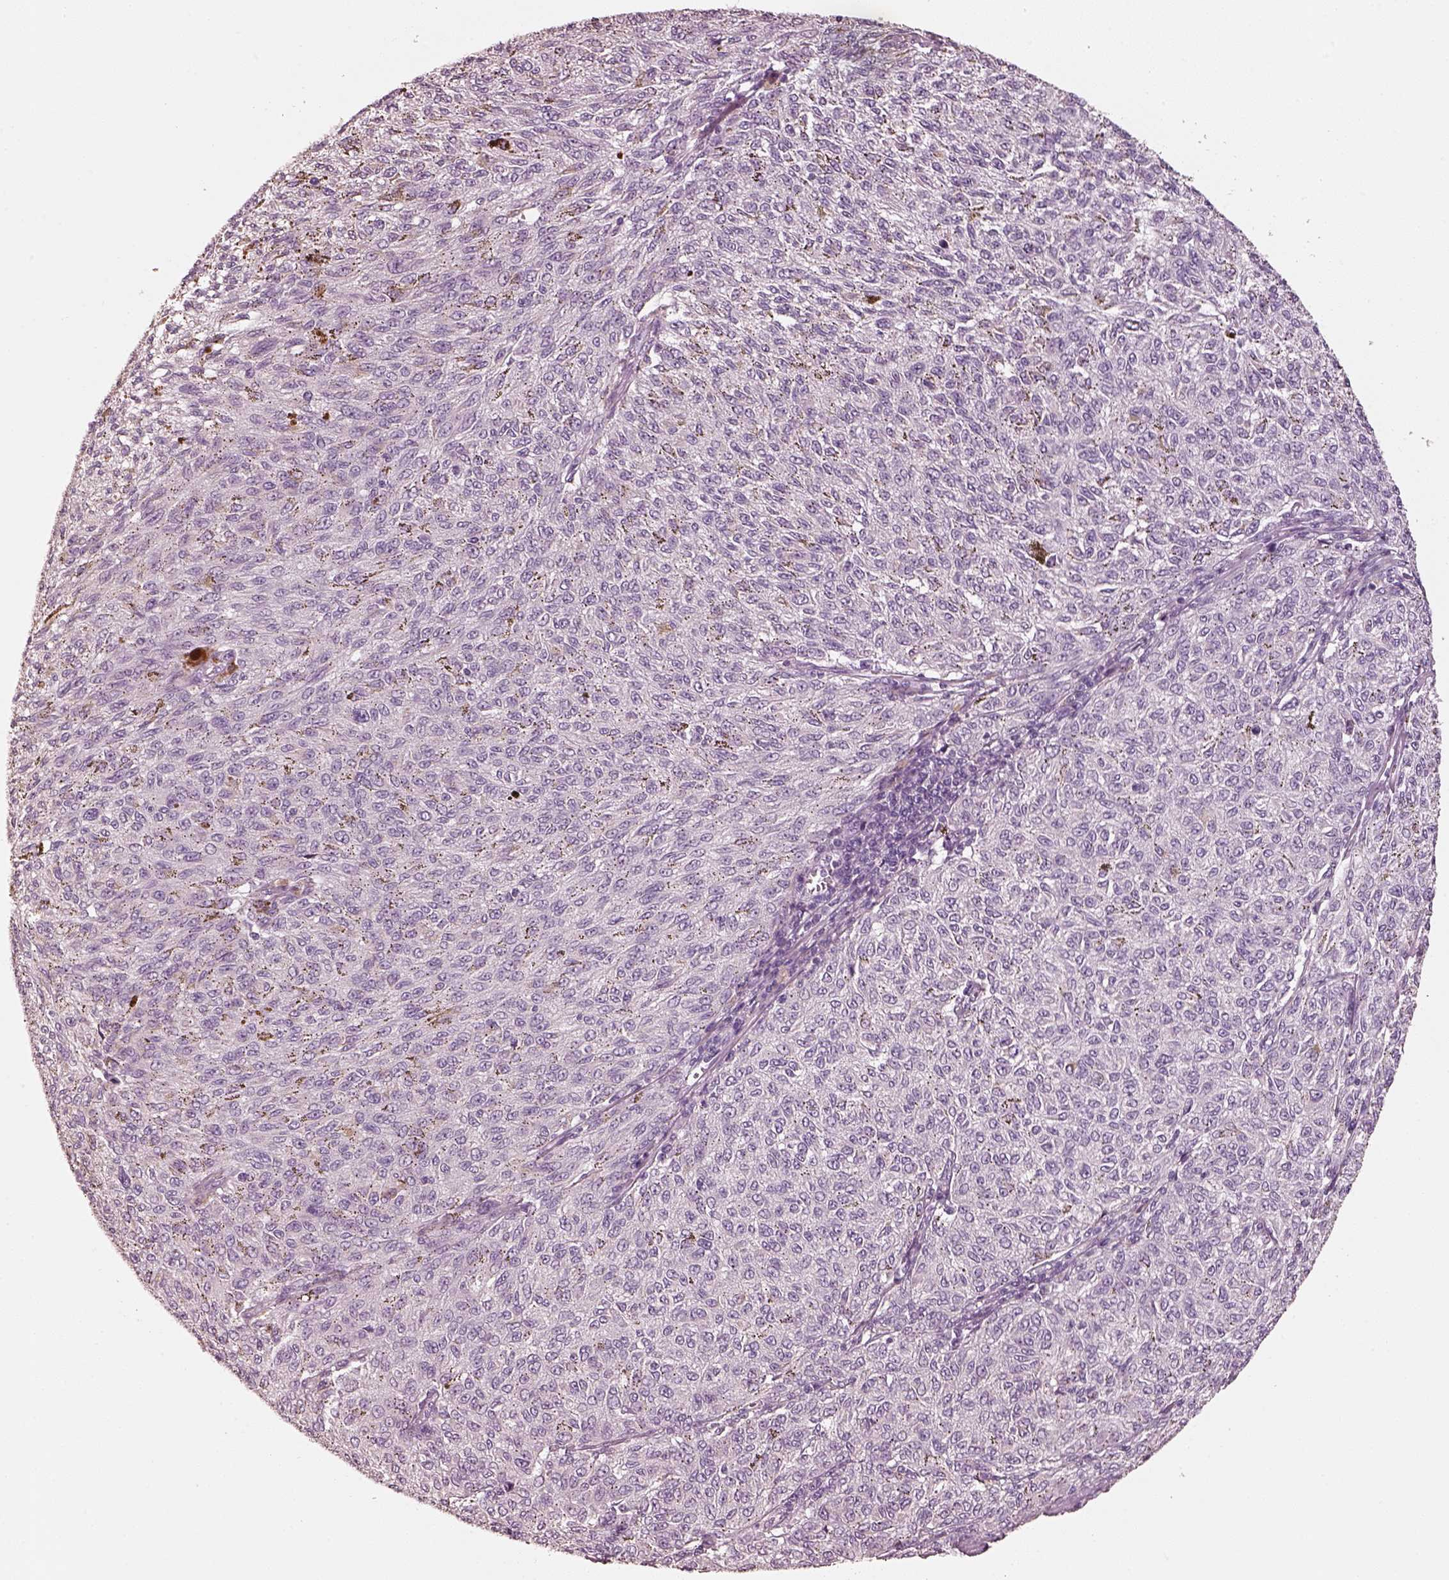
{"staining": {"intensity": "negative", "quantity": "none", "location": "none"}, "tissue": "melanoma", "cell_type": "Tumor cells", "image_type": "cancer", "snomed": [{"axis": "morphology", "description": "Malignant melanoma, NOS"}, {"axis": "topography", "description": "Skin"}], "caption": "Immunohistochemistry (IHC) of human melanoma demonstrates no positivity in tumor cells. The staining was performed using DAB to visualize the protein expression in brown, while the nuclei were stained in blue with hematoxylin (Magnification: 20x).", "gene": "R3HDML", "patient": {"sex": "female", "age": 72}}